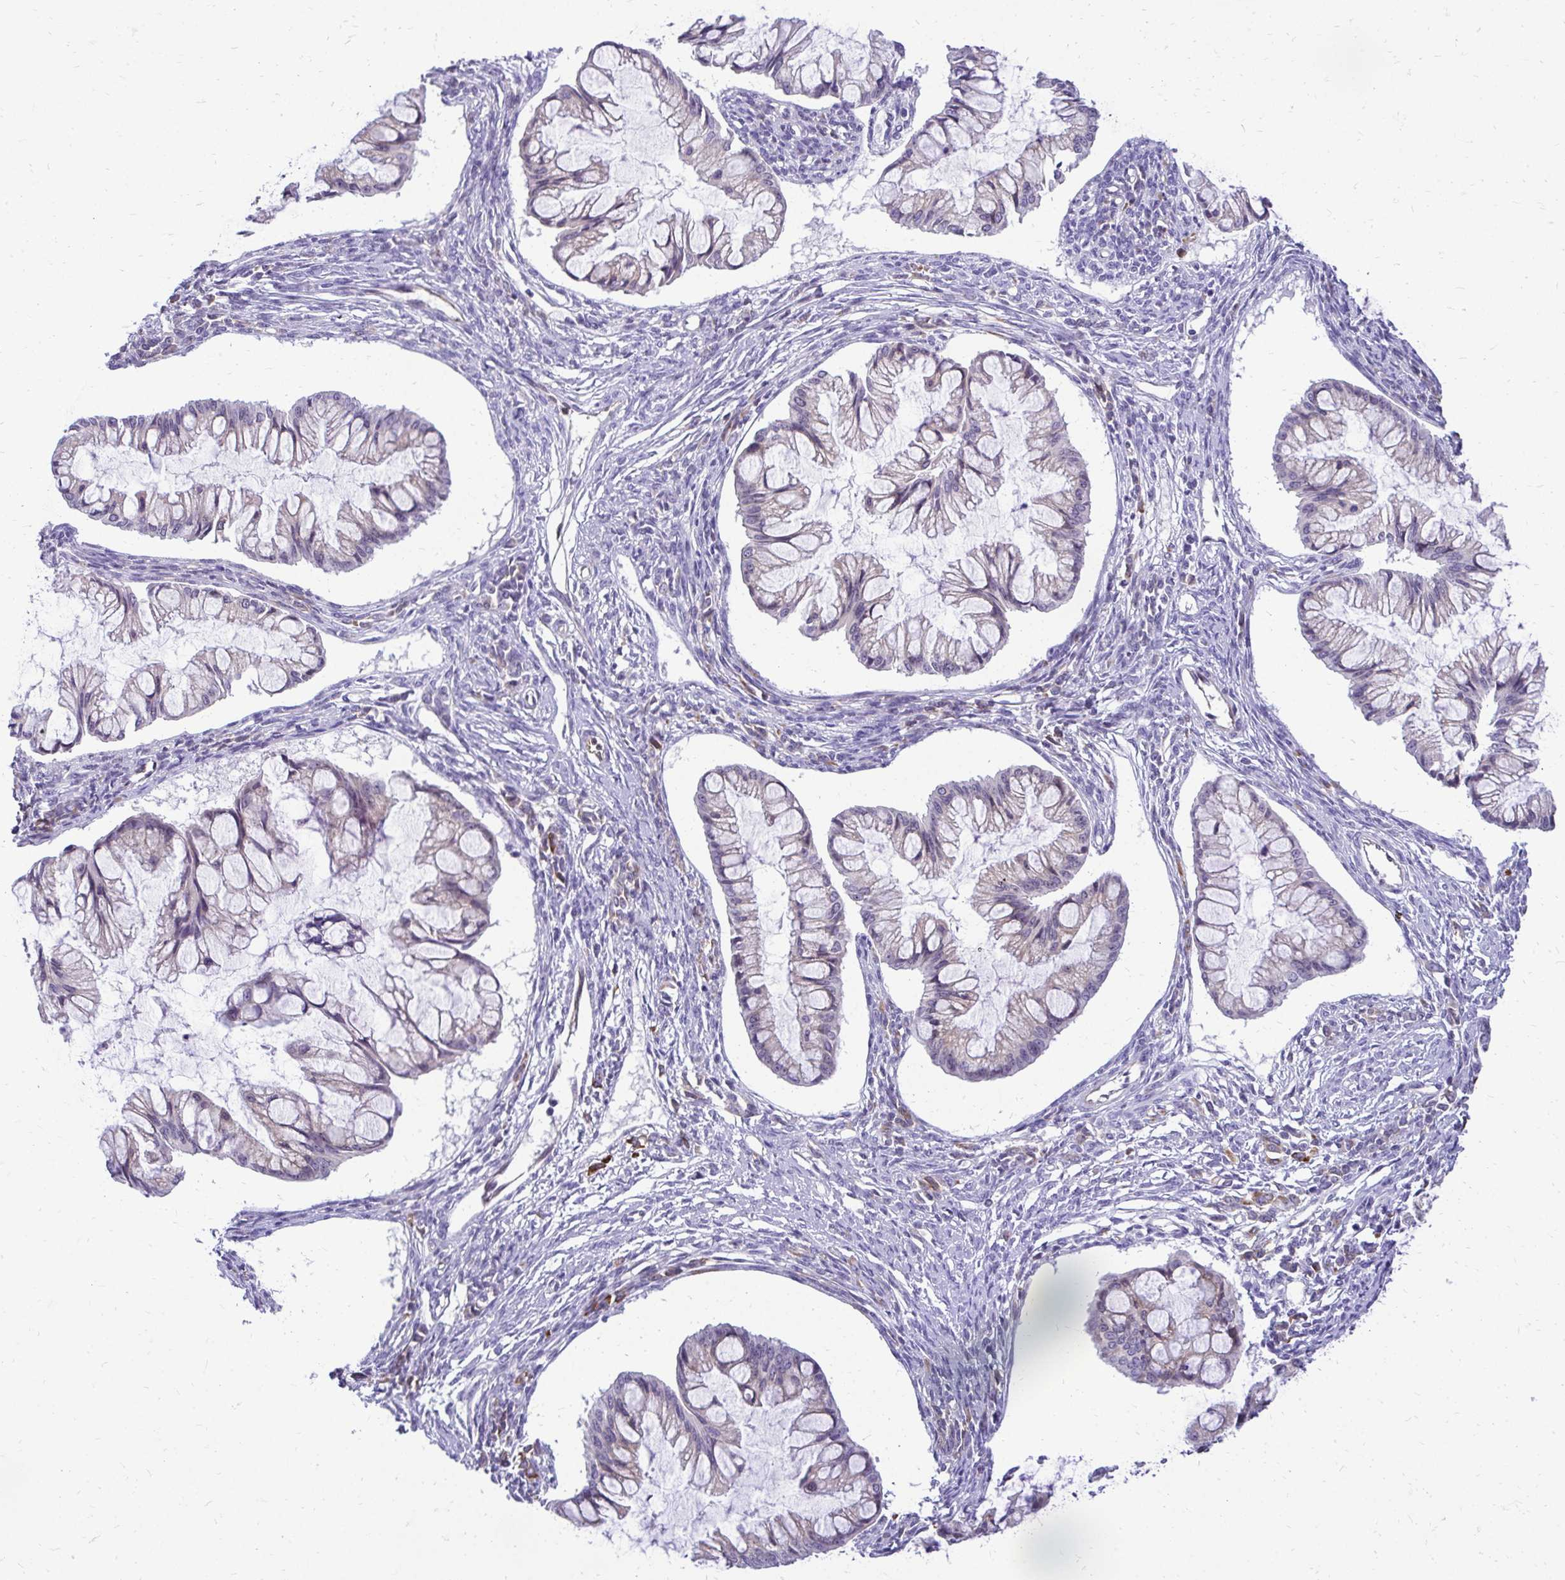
{"staining": {"intensity": "weak", "quantity": "25%-75%", "location": "cytoplasmic/membranous,nuclear"}, "tissue": "ovarian cancer", "cell_type": "Tumor cells", "image_type": "cancer", "snomed": [{"axis": "morphology", "description": "Cystadenocarcinoma, mucinous, NOS"}, {"axis": "topography", "description": "Ovary"}], "caption": "A photomicrograph of ovarian cancer stained for a protein reveals weak cytoplasmic/membranous and nuclear brown staining in tumor cells.", "gene": "NIFK", "patient": {"sex": "female", "age": 73}}